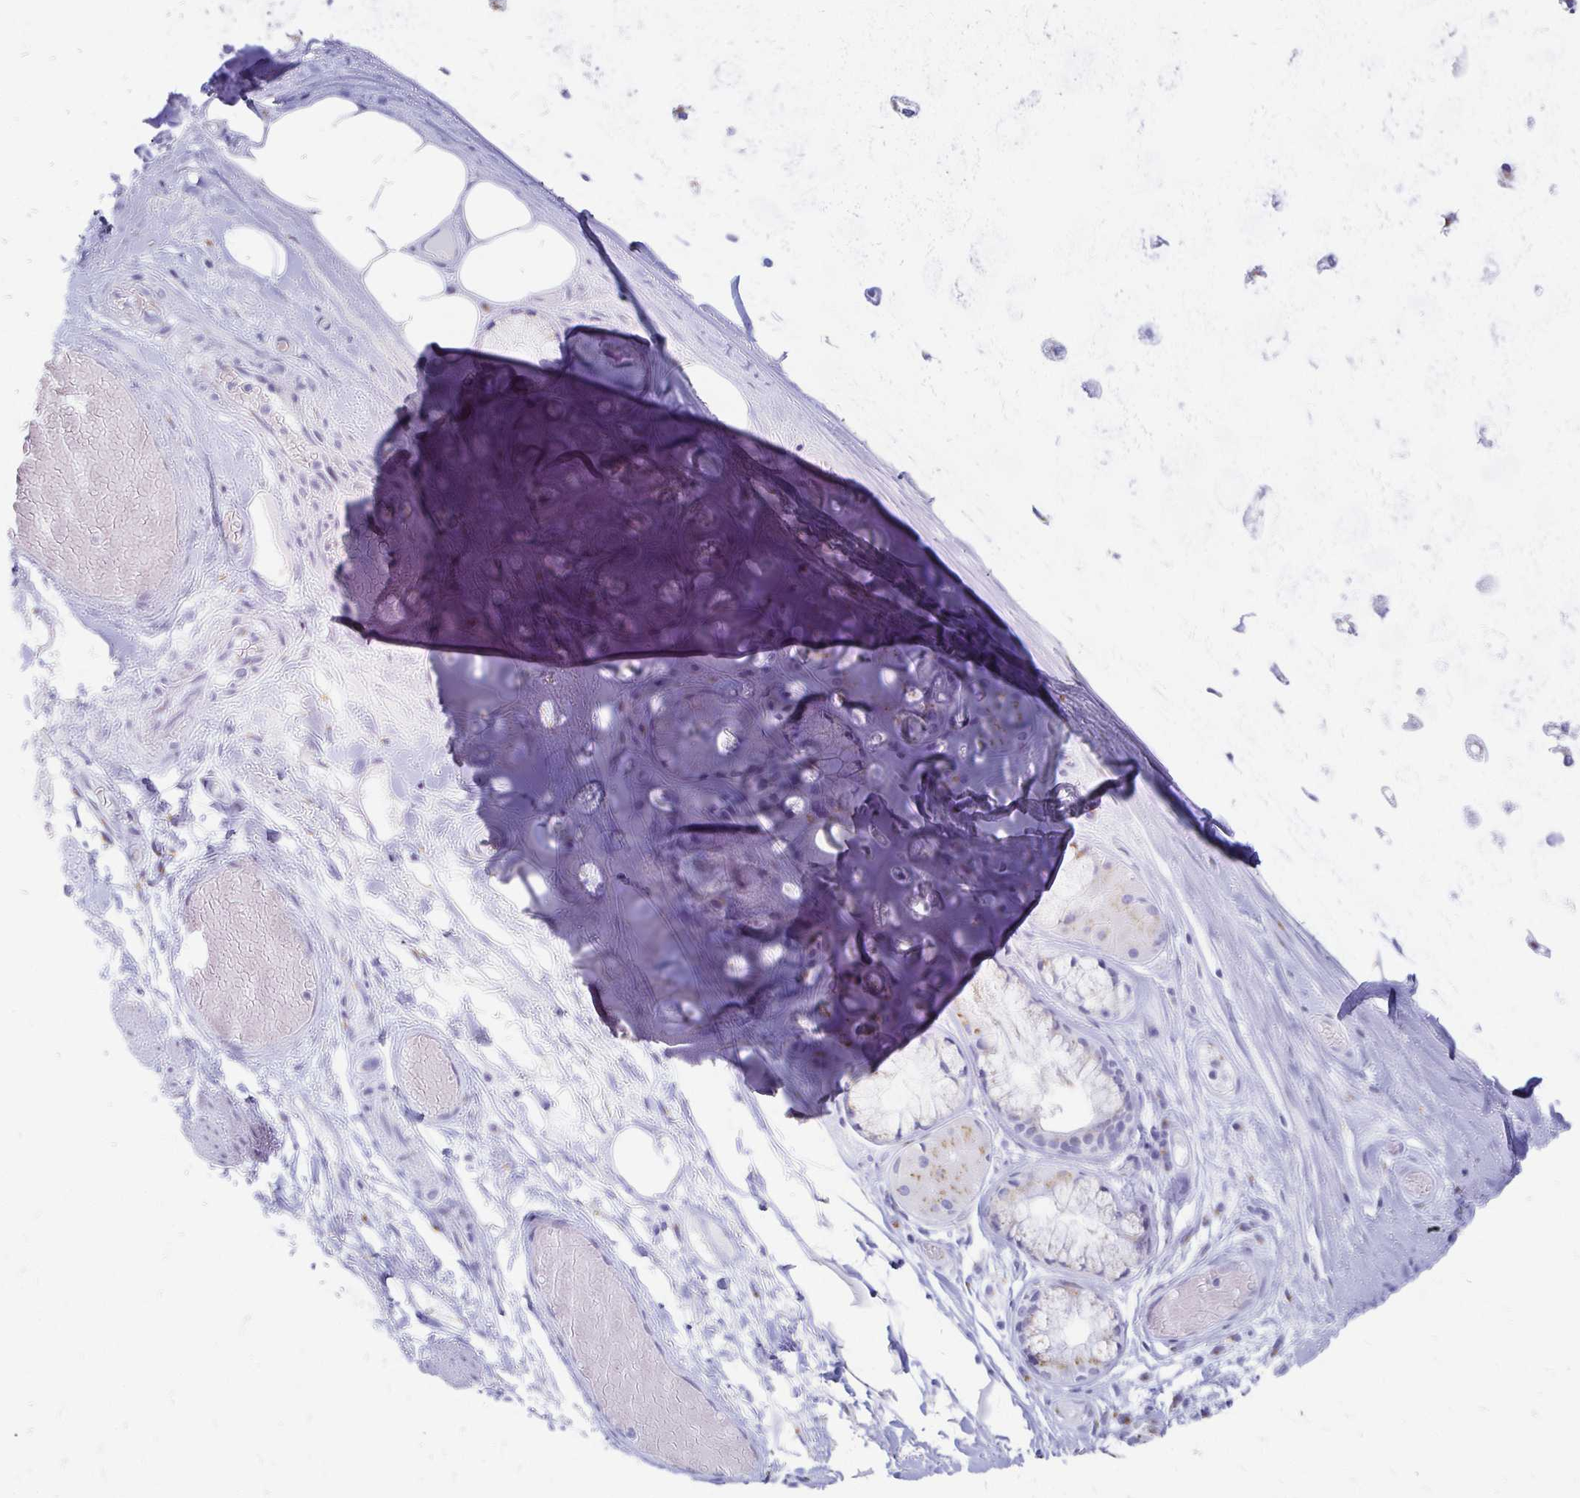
{"staining": {"intensity": "negative", "quantity": "none", "location": "none"}, "tissue": "soft tissue", "cell_type": "Chondrocytes", "image_type": "normal", "snomed": [{"axis": "morphology", "description": "Normal tissue, NOS"}, {"axis": "topography", "description": "Cartilage tissue"}, {"axis": "topography", "description": "Bronchus"}], "caption": "A high-resolution histopathology image shows immunohistochemistry (IHC) staining of unremarkable soft tissue, which demonstrates no significant staining in chondrocytes.", "gene": "PAGE4", "patient": {"sex": "male", "age": 64}}